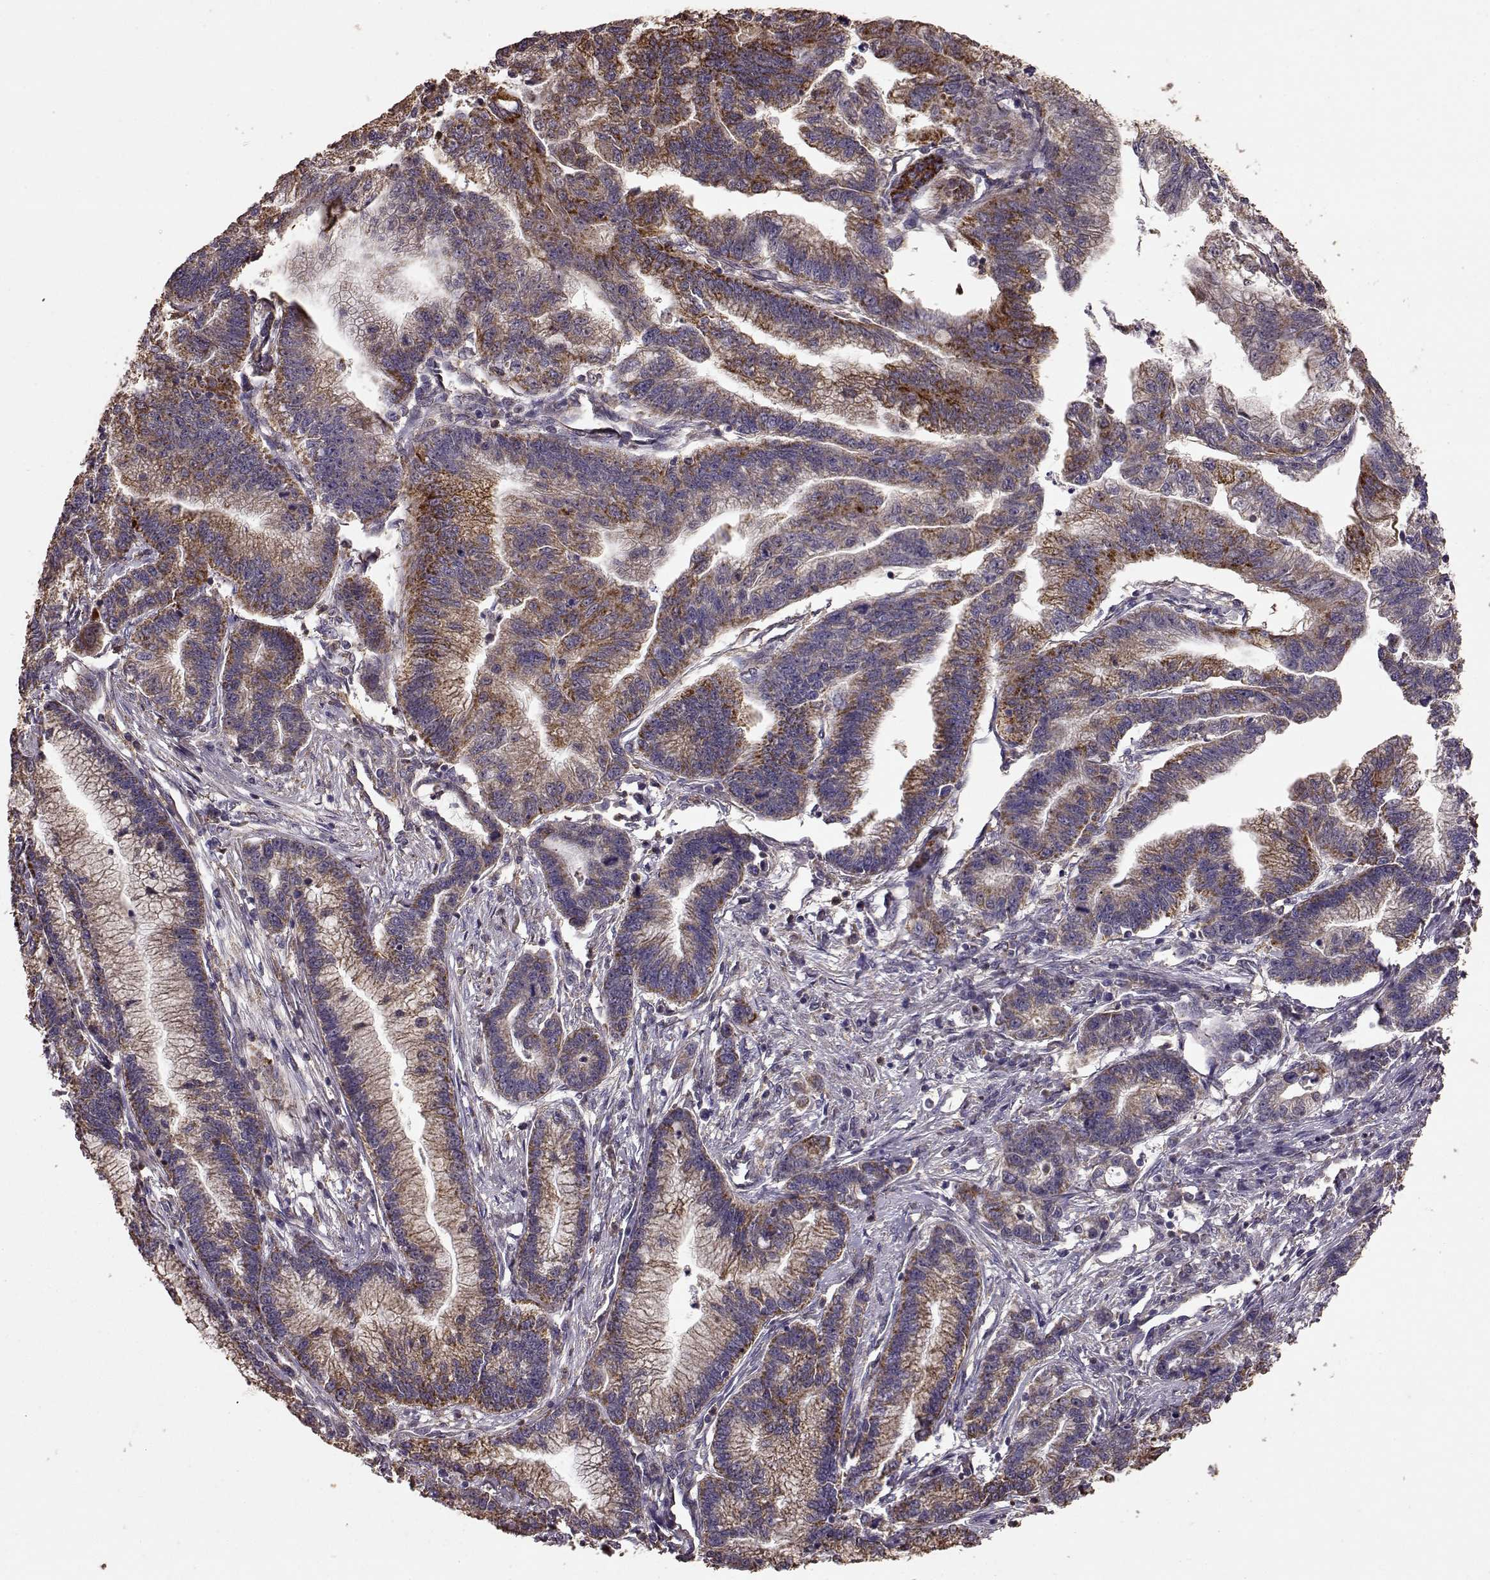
{"staining": {"intensity": "strong", "quantity": ">75%", "location": "cytoplasmic/membranous"}, "tissue": "stomach cancer", "cell_type": "Tumor cells", "image_type": "cancer", "snomed": [{"axis": "morphology", "description": "Adenocarcinoma, NOS"}, {"axis": "topography", "description": "Stomach"}], "caption": "This histopathology image demonstrates stomach cancer stained with immunohistochemistry to label a protein in brown. The cytoplasmic/membranous of tumor cells show strong positivity for the protein. Nuclei are counter-stained blue.", "gene": "PTGES2", "patient": {"sex": "male", "age": 83}}